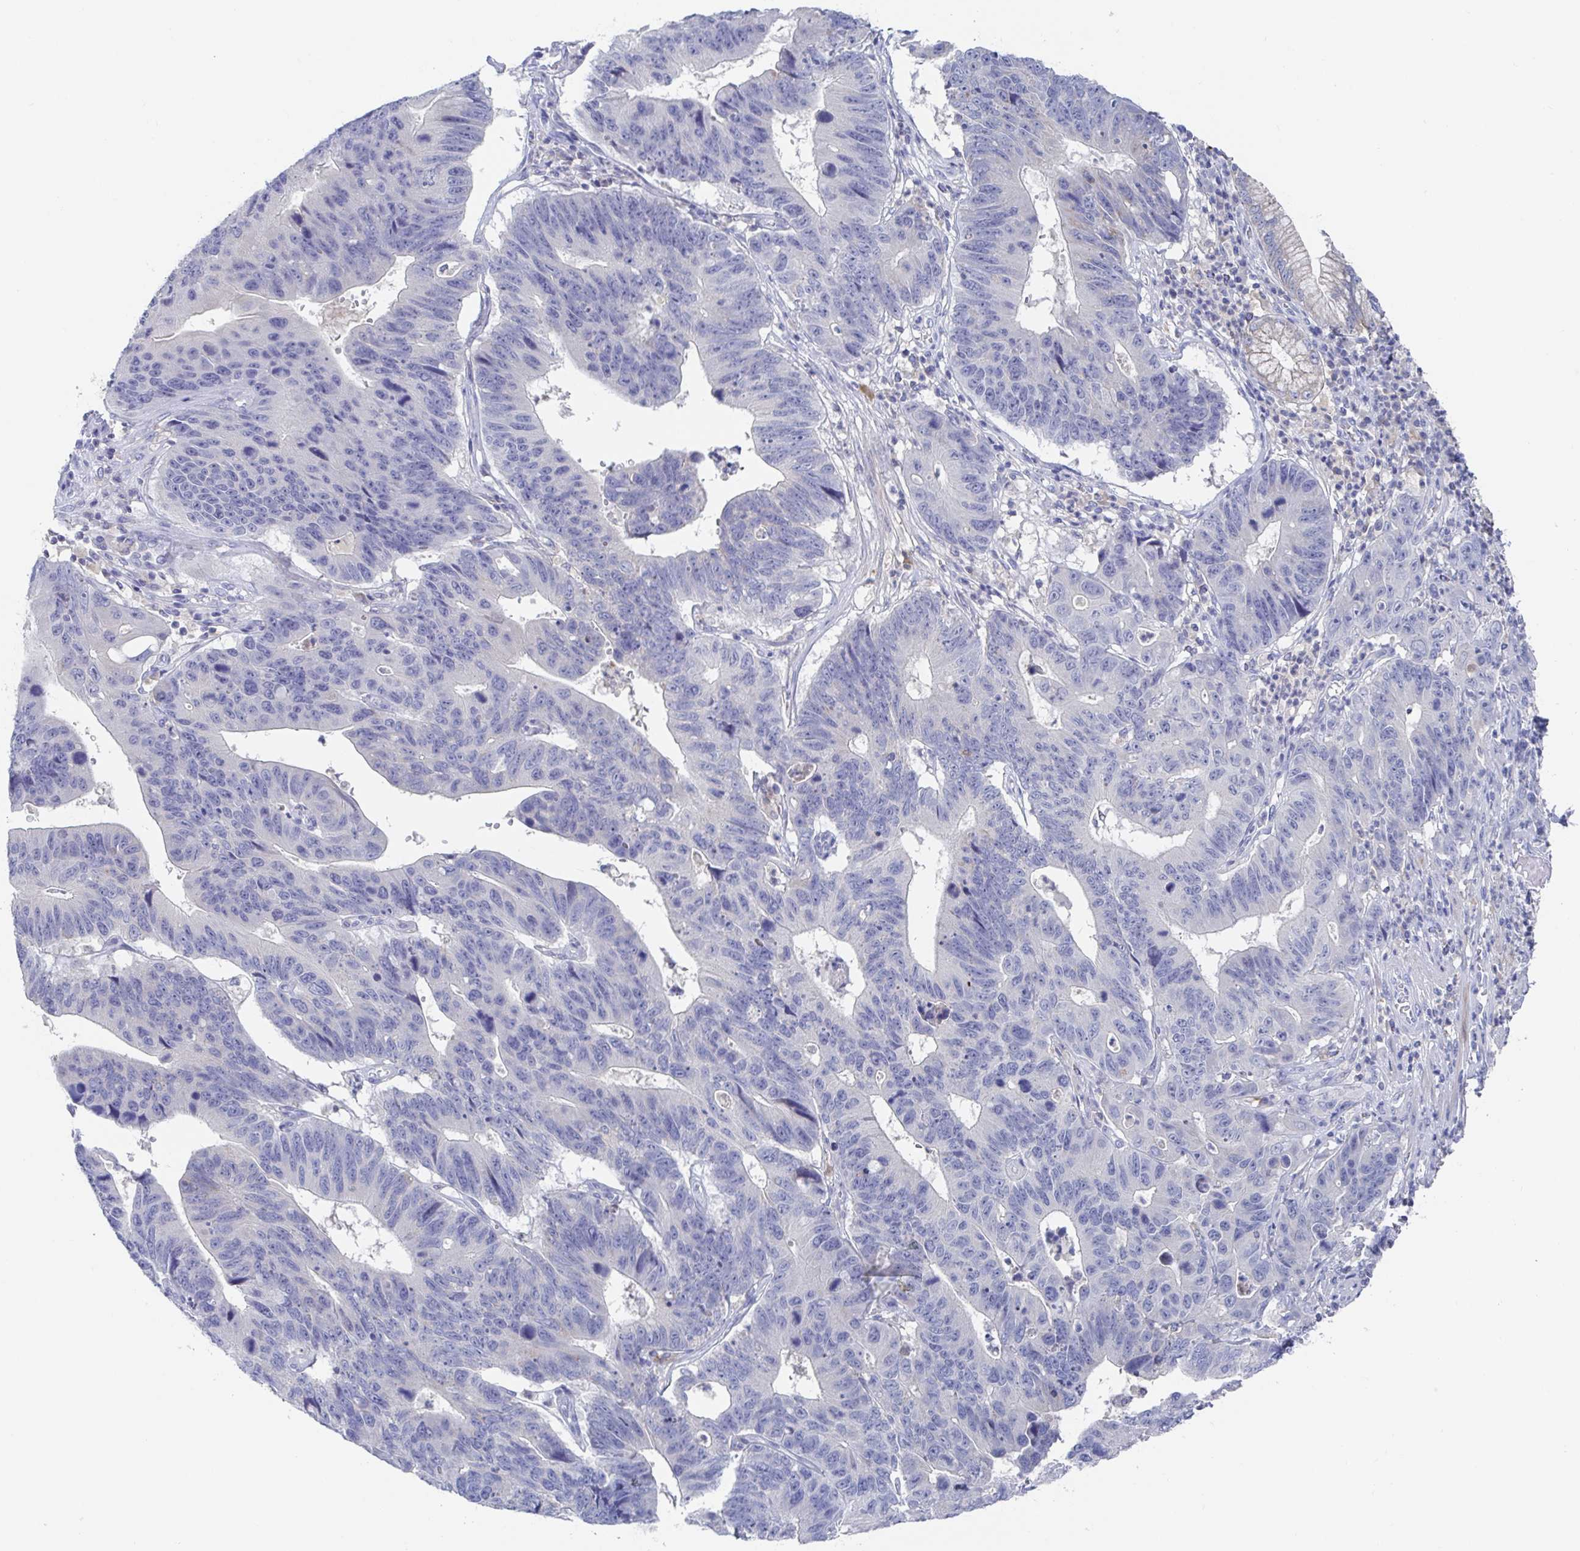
{"staining": {"intensity": "negative", "quantity": "none", "location": "none"}, "tissue": "stomach cancer", "cell_type": "Tumor cells", "image_type": "cancer", "snomed": [{"axis": "morphology", "description": "Adenocarcinoma, NOS"}, {"axis": "topography", "description": "Stomach"}], "caption": "Tumor cells show no significant staining in stomach cancer.", "gene": "GPR148", "patient": {"sex": "male", "age": 59}}